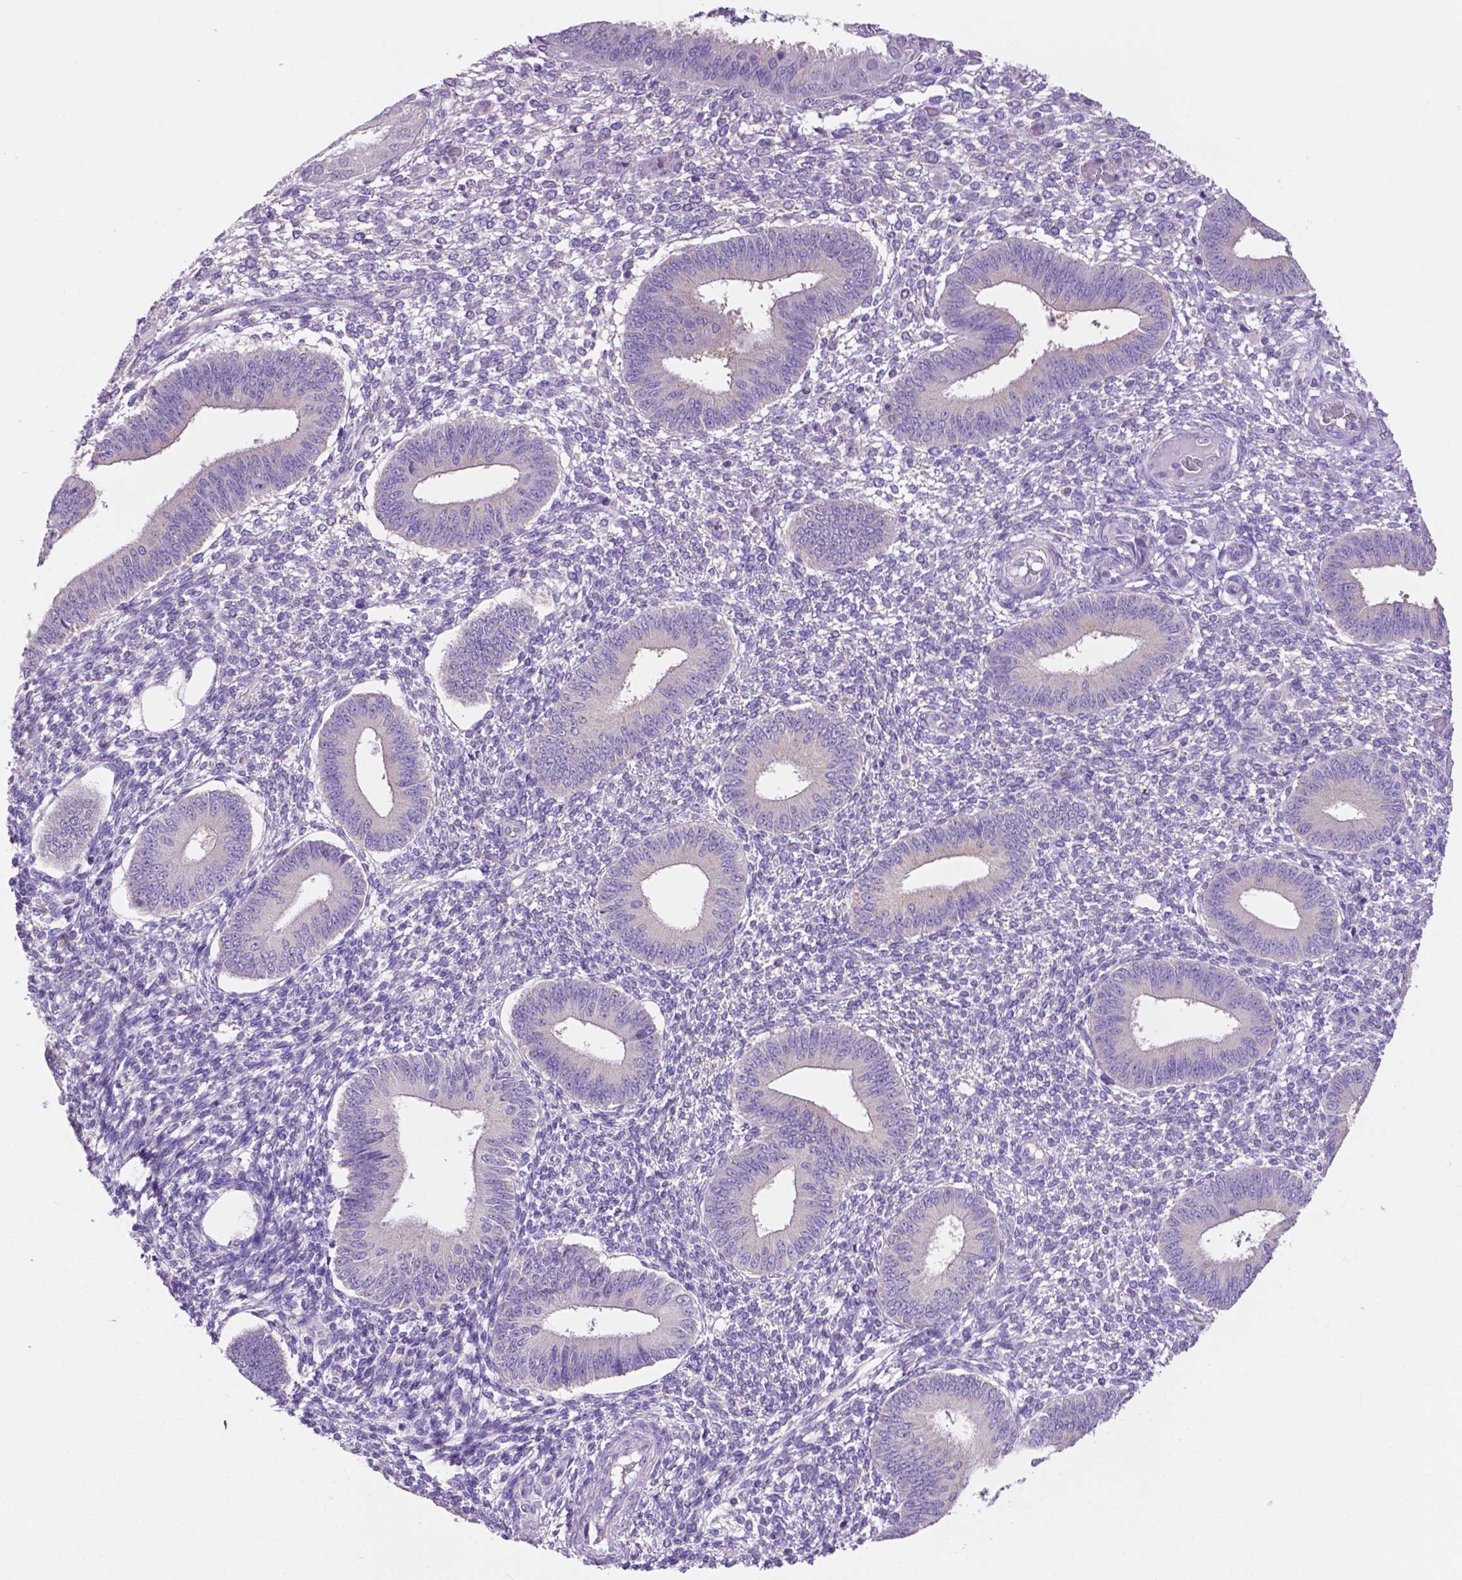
{"staining": {"intensity": "negative", "quantity": "none", "location": "none"}, "tissue": "endometrium", "cell_type": "Cells in endometrial stroma", "image_type": "normal", "snomed": [{"axis": "morphology", "description": "Normal tissue, NOS"}, {"axis": "topography", "description": "Endometrium"}], "caption": "Immunohistochemical staining of benign human endometrium displays no significant staining in cells in endometrial stroma.", "gene": "PRPS2", "patient": {"sex": "female", "age": 42}}